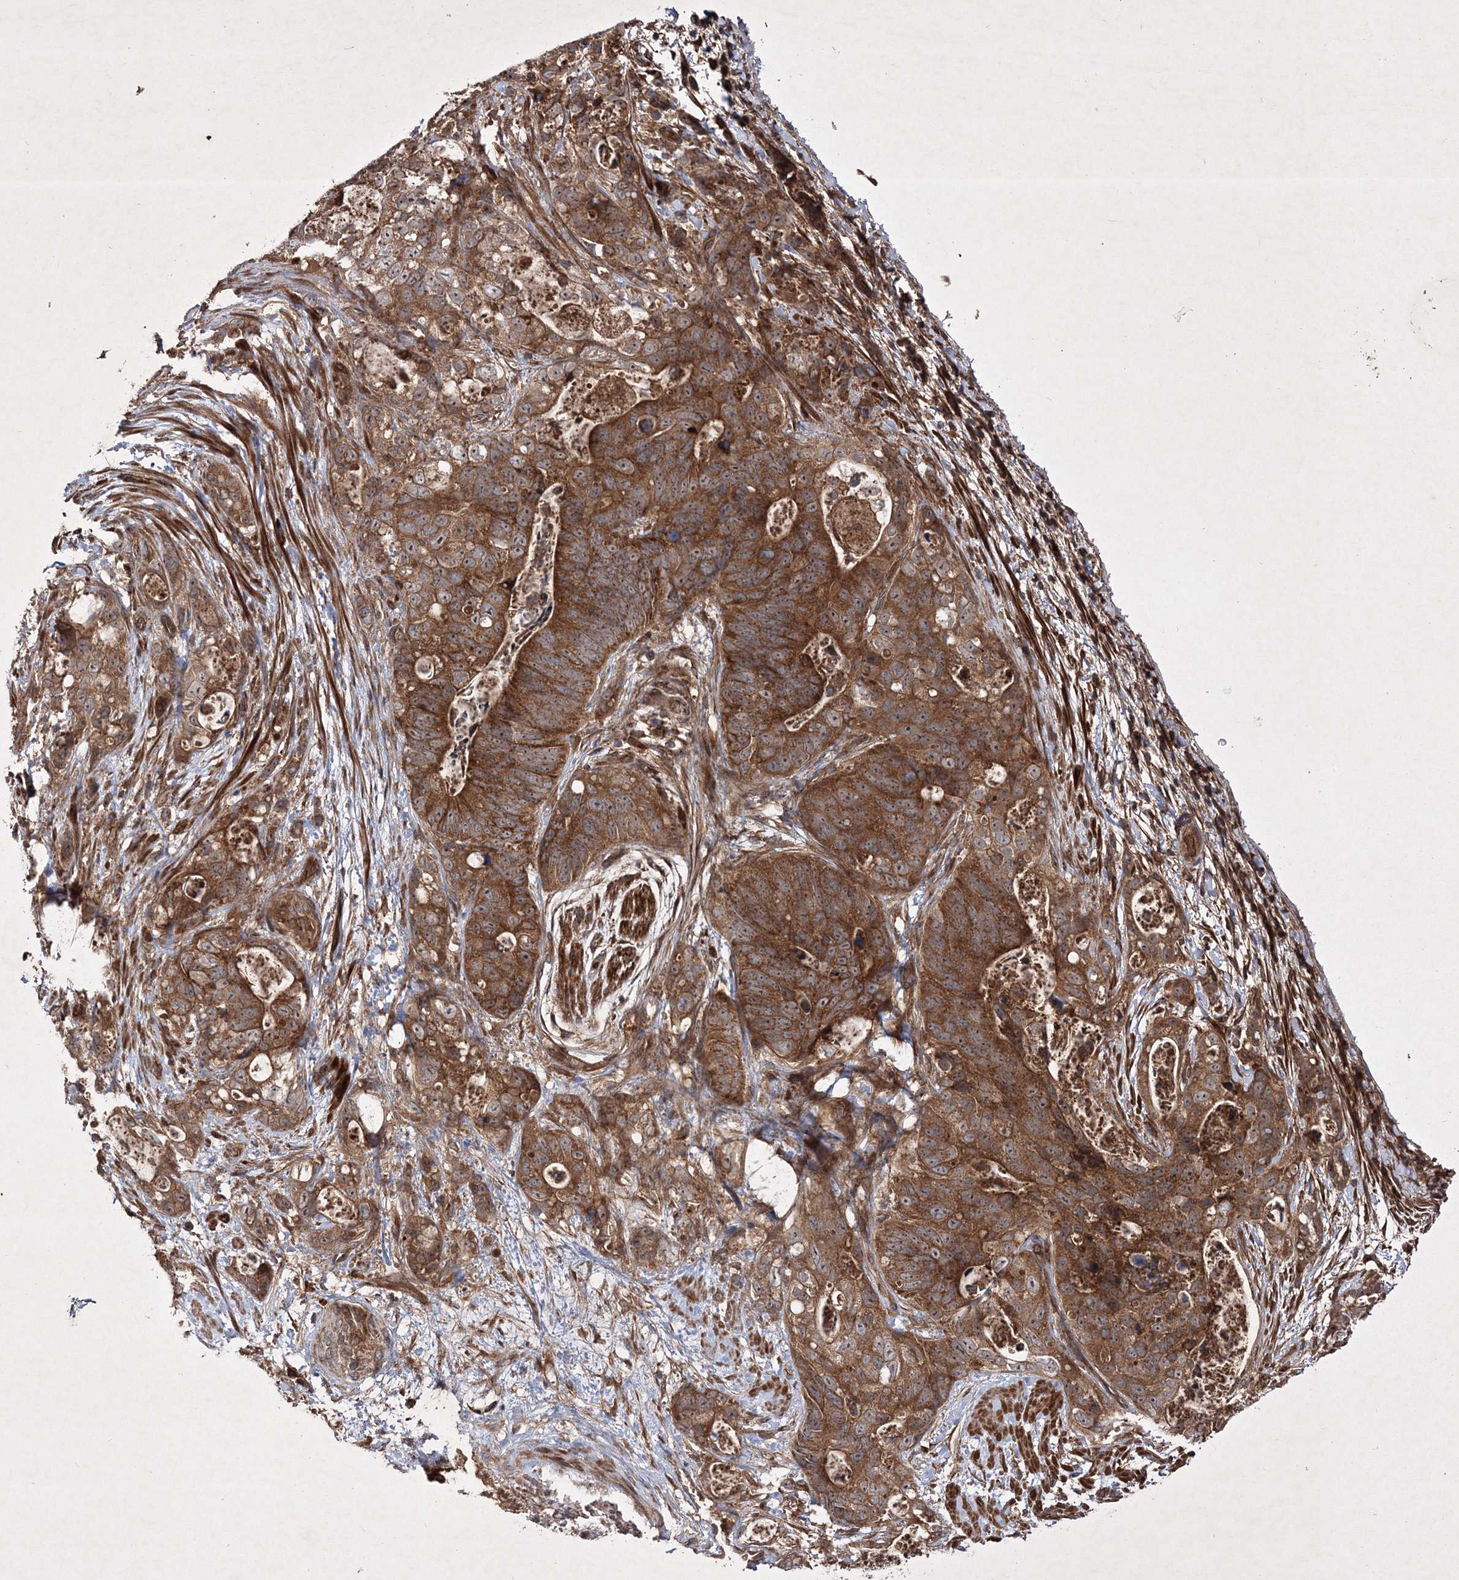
{"staining": {"intensity": "strong", "quantity": ">75%", "location": "cytoplasmic/membranous"}, "tissue": "stomach cancer", "cell_type": "Tumor cells", "image_type": "cancer", "snomed": [{"axis": "morphology", "description": "Normal tissue, NOS"}, {"axis": "morphology", "description": "Adenocarcinoma, NOS"}, {"axis": "topography", "description": "Stomach"}], "caption": "Stomach cancer stained for a protein (brown) exhibits strong cytoplasmic/membranous positive positivity in about >75% of tumor cells.", "gene": "DNAJC13", "patient": {"sex": "female", "age": 89}}